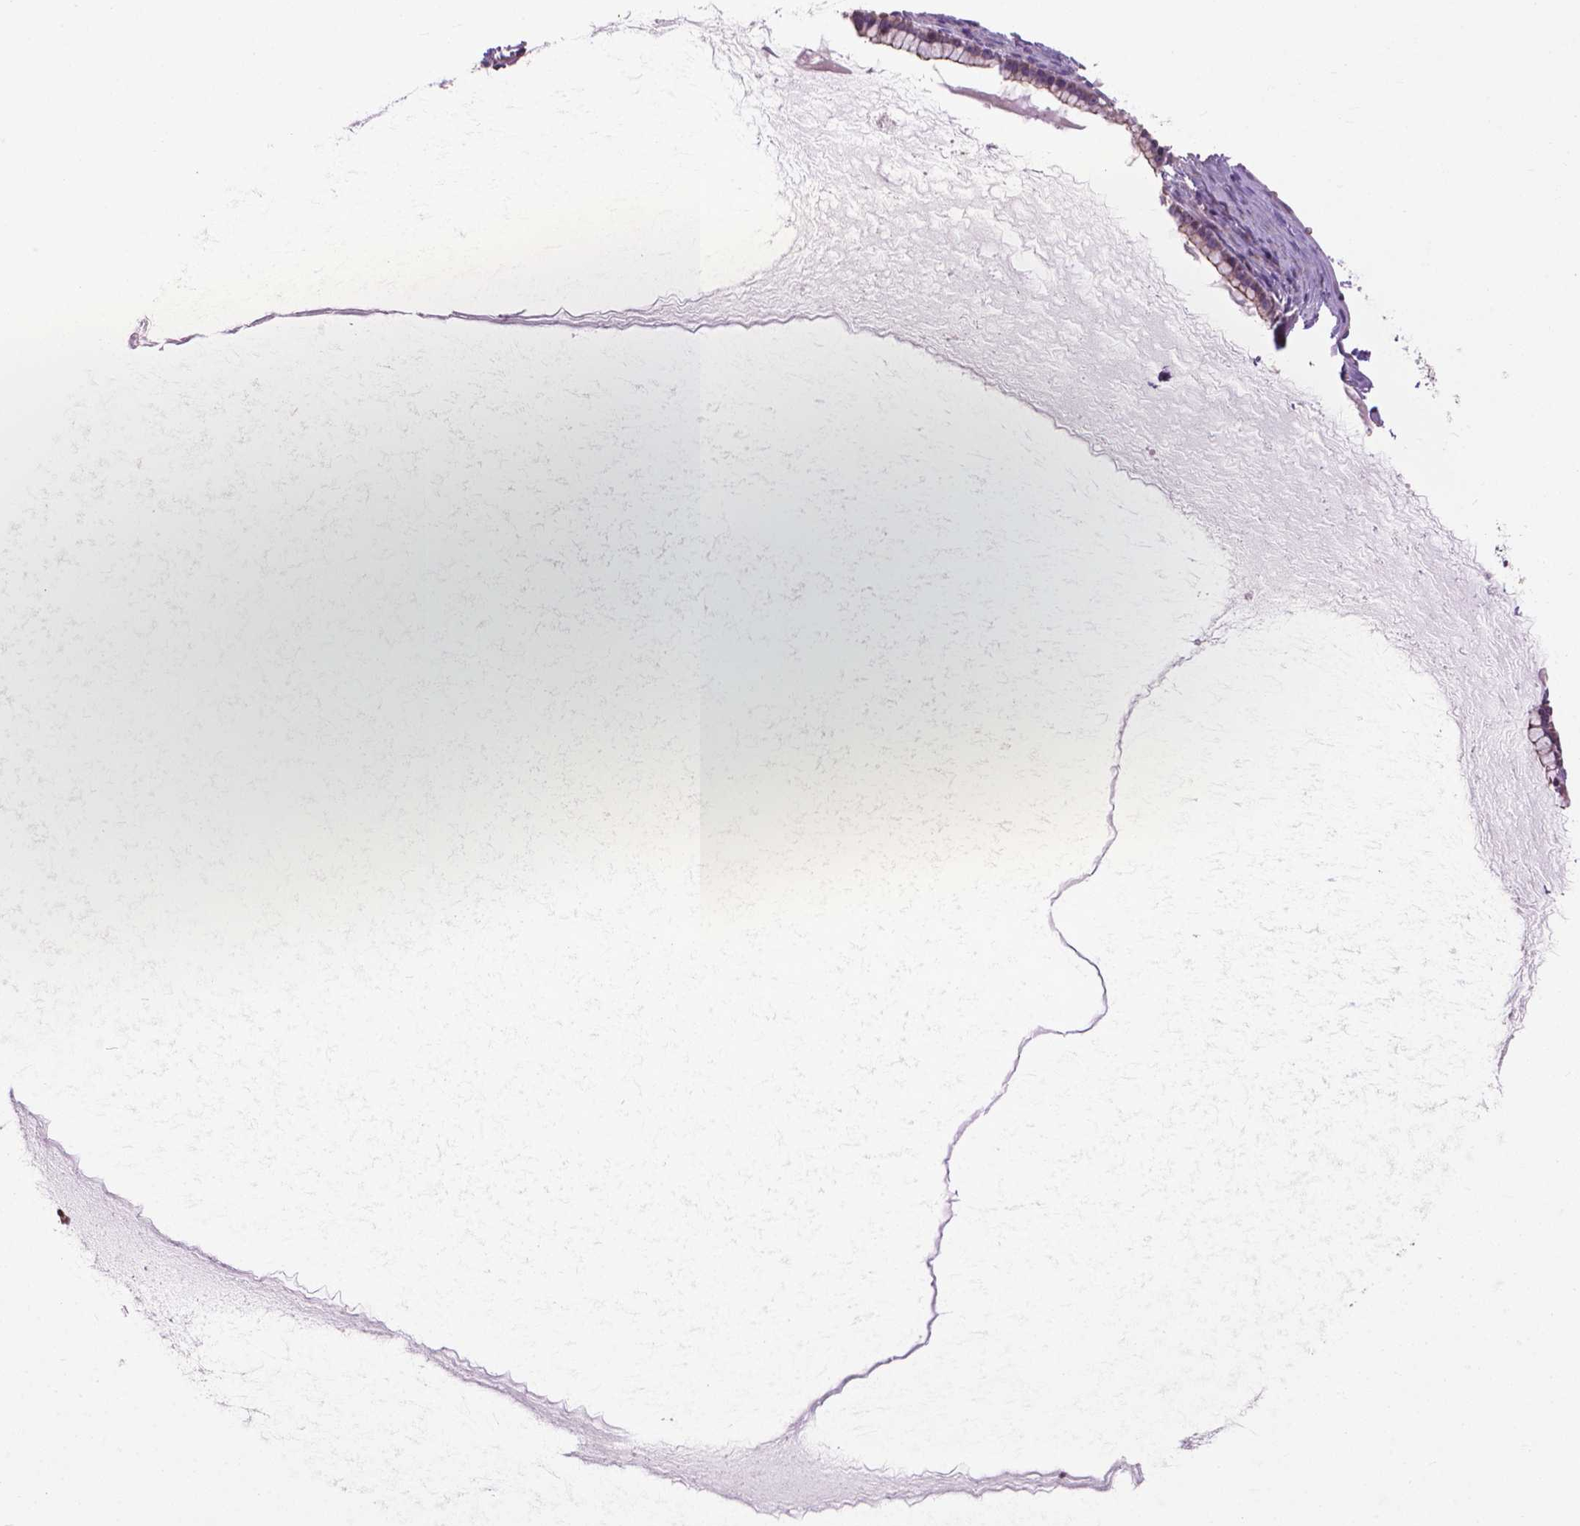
{"staining": {"intensity": "weak", "quantity": ">75%", "location": "cytoplasmic/membranous"}, "tissue": "ovarian cancer", "cell_type": "Tumor cells", "image_type": "cancer", "snomed": [{"axis": "morphology", "description": "Cystadenocarcinoma, mucinous, NOS"}, {"axis": "topography", "description": "Ovary"}], "caption": "Weak cytoplasmic/membranous positivity for a protein is appreciated in about >75% of tumor cells of ovarian mucinous cystadenocarcinoma using immunohistochemistry (IHC).", "gene": "MYH14", "patient": {"sex": "female", "age": 41}}